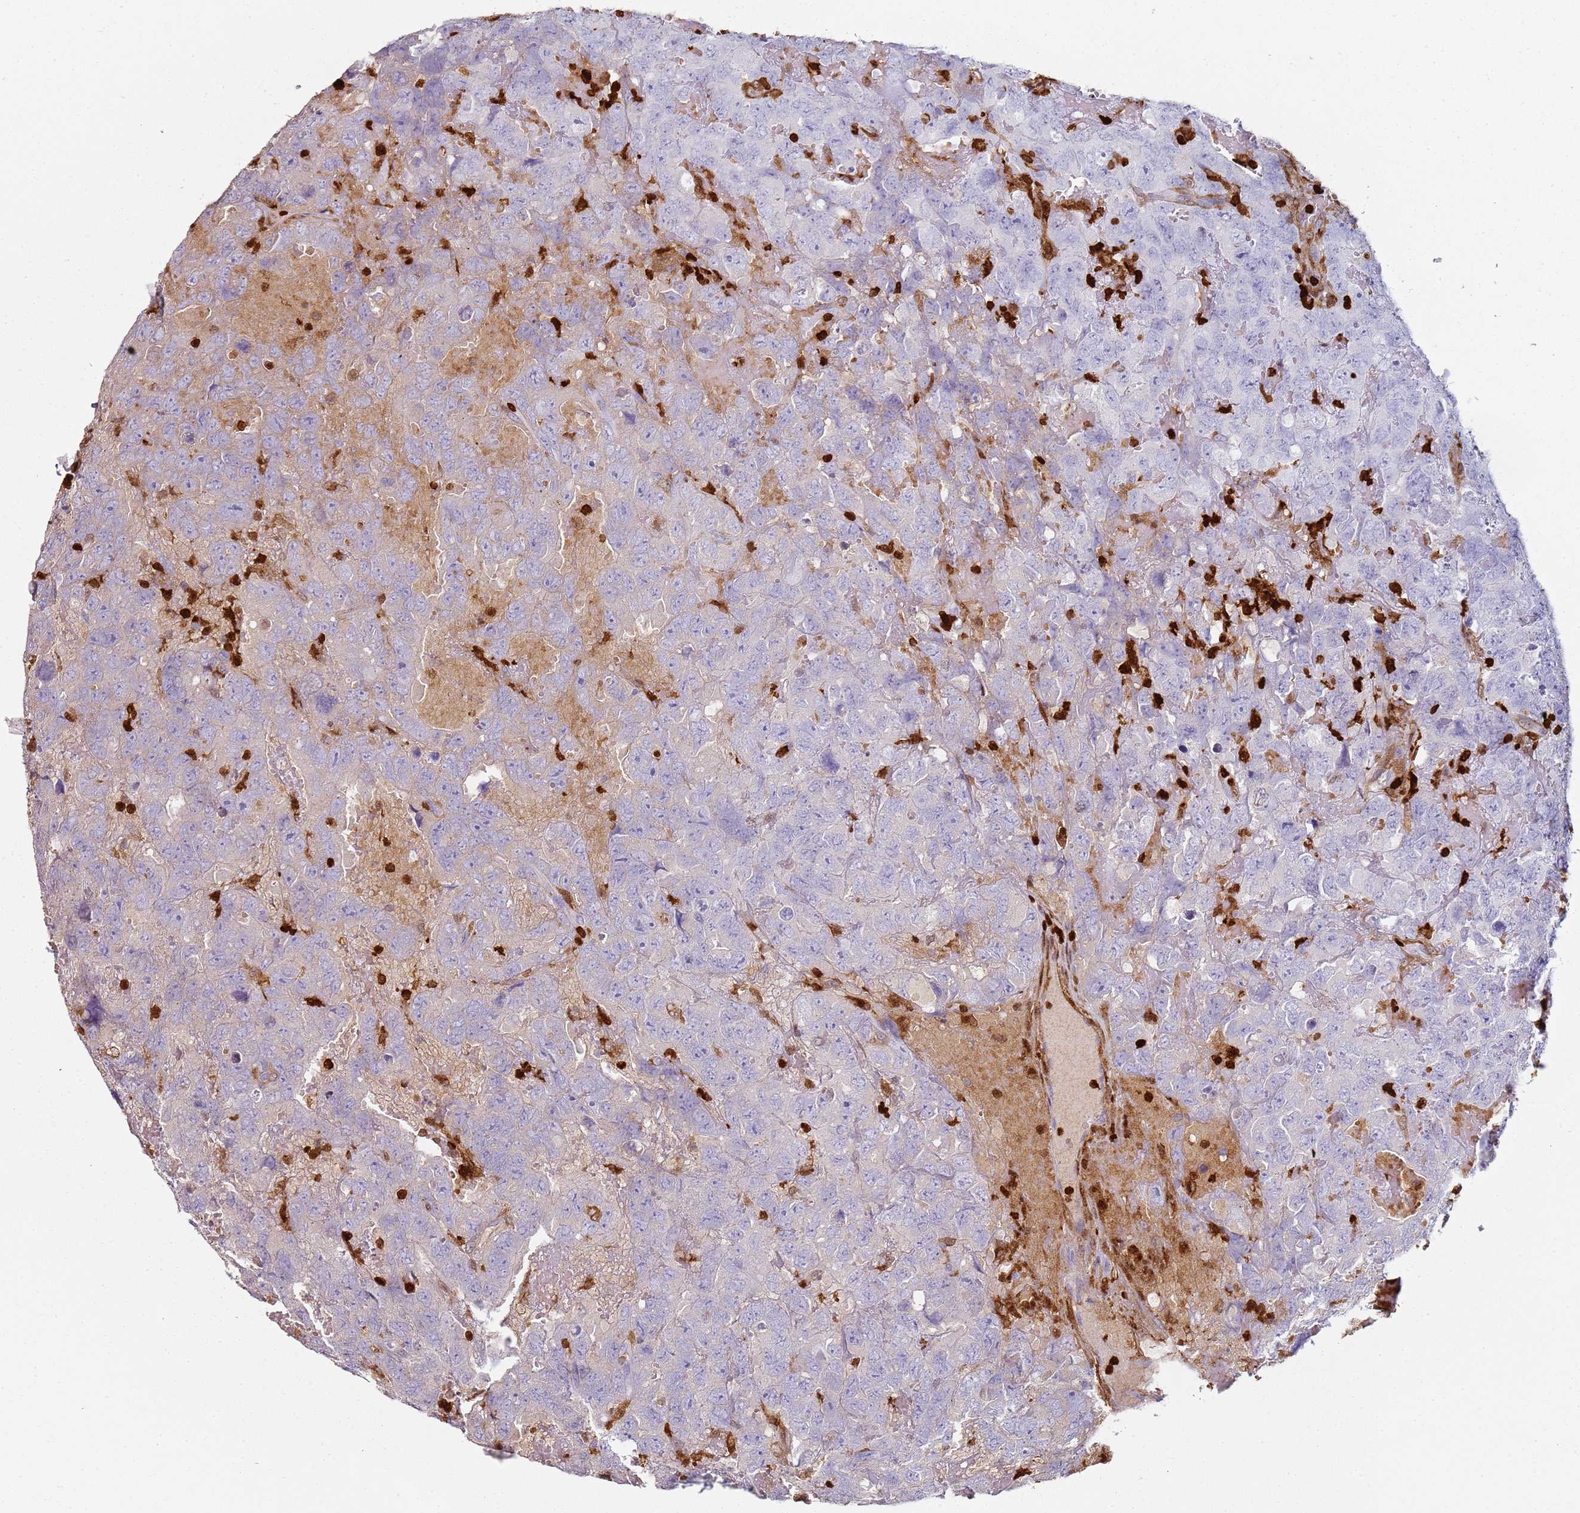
{"staining": {"intensity": "negative", "quantity": "none", "location": "none"}, "tissue": "testis cancer", "cell_type": "Tumor cells", "image_type": "cancer", "snomed": [{"axis": "morphology", "description": "Carcinoma, Embryonal, NOS"}, {"axis": "topography", "description": "Testis"}], "caption": "Protein analysis of testis embryonal carcinoma exhibits no significant expression in tumor cells.", "gene": "S100A4", "patient": {"sex": "male", "age": 45}}